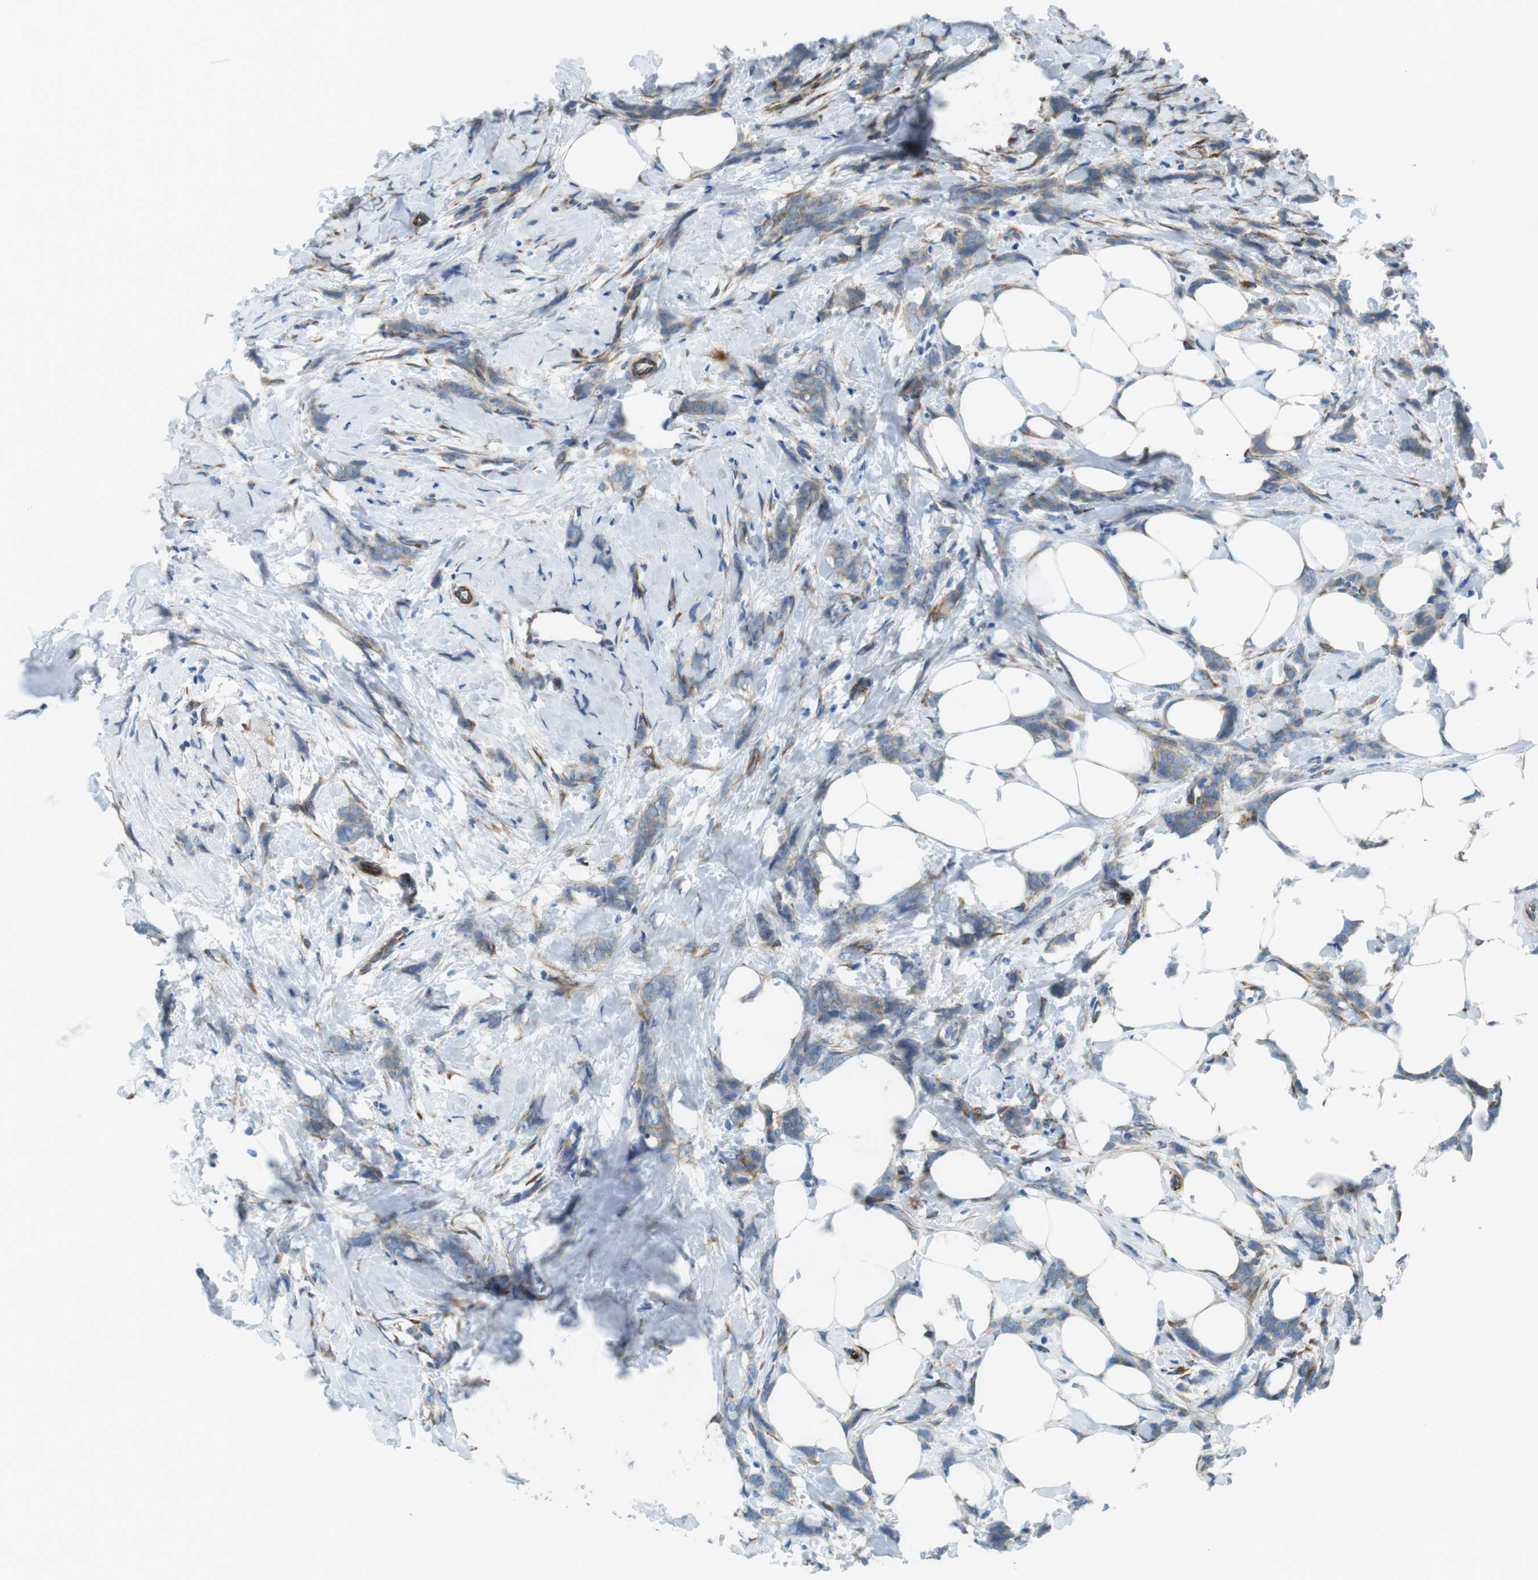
{"staining": {"intensity": "weak", "quantity": ">75%", "location": "cytoplasmic/membranous"}, "tissue": "breast cancer", "cell_type": "Tumor cells", "image_type": "cancer", "snomed": [{"axis": "morphology", "description": "Lobular carcinoma, in situ"}, {"axis": "morphology", "description": "Lobular carcinoma"}, {"axis": "topography", "description": "Breast"}], "caption": "Immunohistochemistry histopathology image of breast cancer (lobular carcinoma) stained for a protein (brown), which reveals low levels of weak cytoplasmic/membranous staining in approximately >75% of tumor cells.", "gene": "EMP2", "patient": {"sex": "female", "age": 41}}